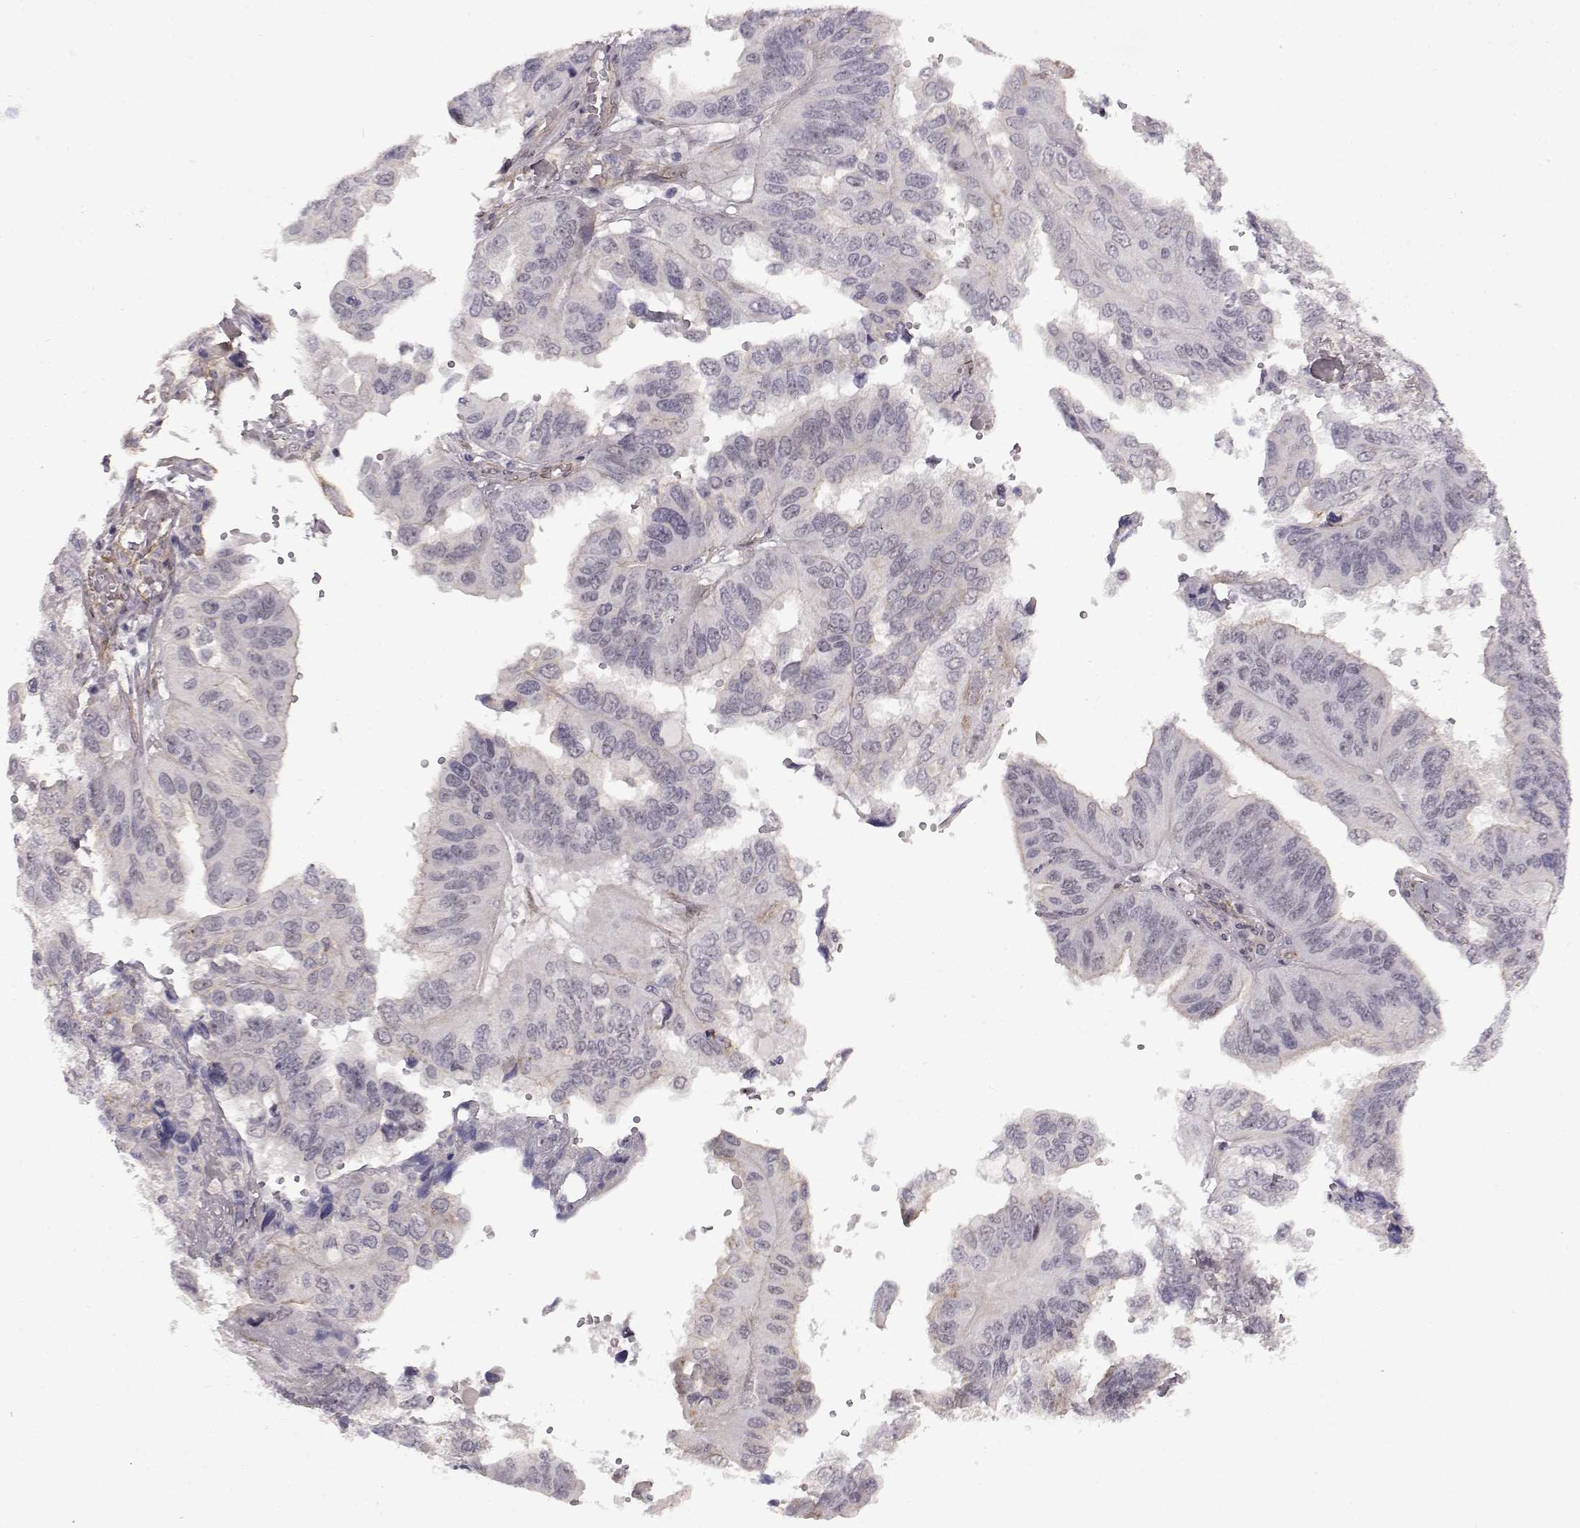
{"staining": {"intensity": "negative", "quantity": "none", "location": "none"}, "tissue": "ovarian cancer", "cell_type": "Tumor cells", "image_type": "cancer", "snomed": [{"axis": "morphology", "description": "Cystadenocarcinoma, serous, NOS"}, {"axis": "topography", "description": "Ovary"}], "caption": "Immunohistochemistry histopathology image of neoplastic tissue: human ovarian cancer (serous cystadenocarcinoma) stained with DAB displays no significant protein staining in tumor cells.", "gene": "SYNPO2", "patient": {"sex": "female", "age": 79}}